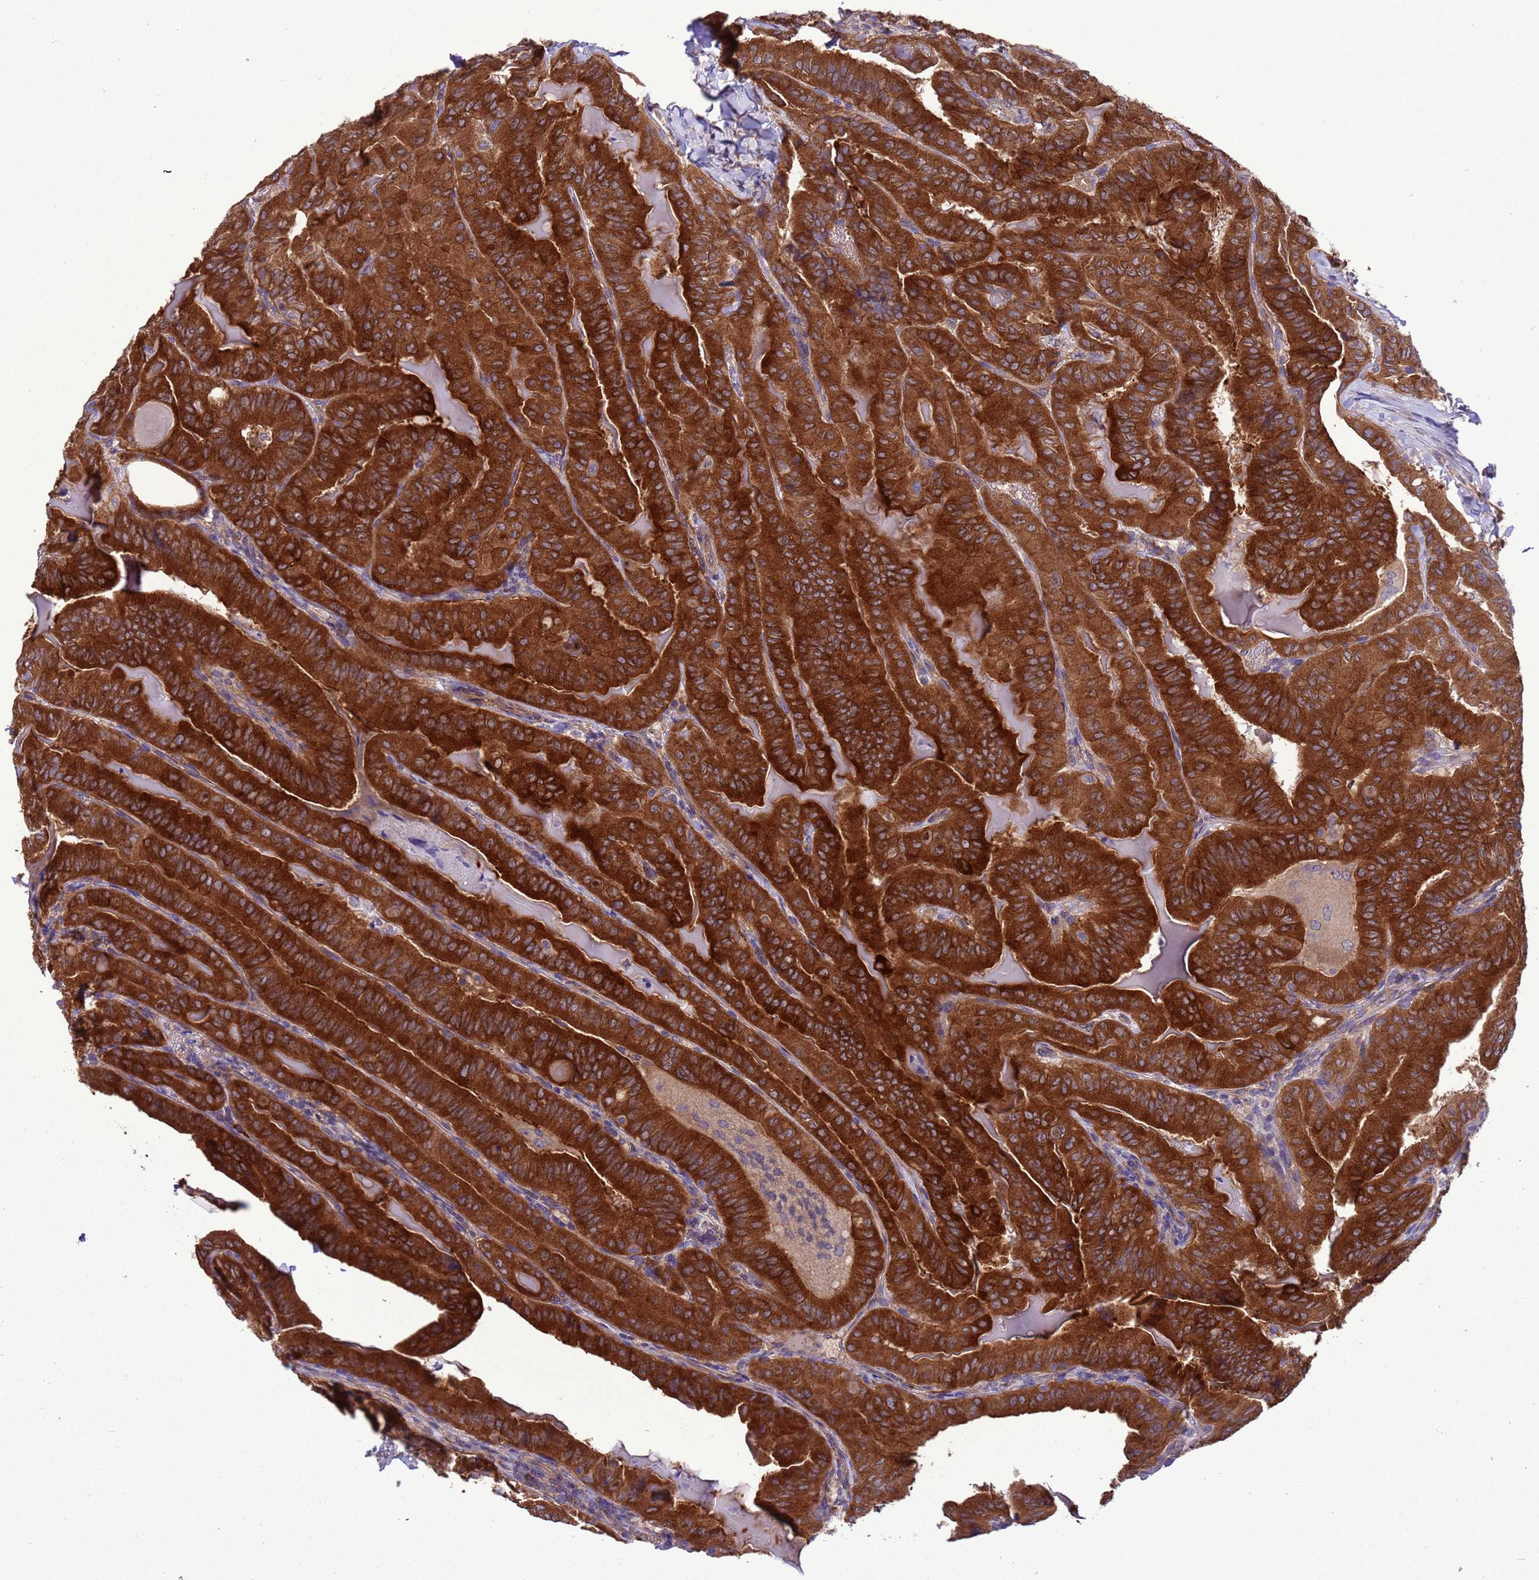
{"staining": {"intensity": "strong", "quantity": ">75%", "location": "cytoplasmic/membranous"}, "tissue": "thyroid cancer", "cell_type": "Tumor cells", "image_type": "cancer", "snomed": [{"axis": "morphology", "description": "Papillary adenocarcinoma, NOS"}, {"axis": "topography", "description": "Thyroid gland"}], "caption": "Thyroid cancer tissue reveals strong cytoplasmic/membranous positivity in about >75% of tumor cells", "gene": "ARHGAP12", "patient": {"sex": "female", "age": 68}}